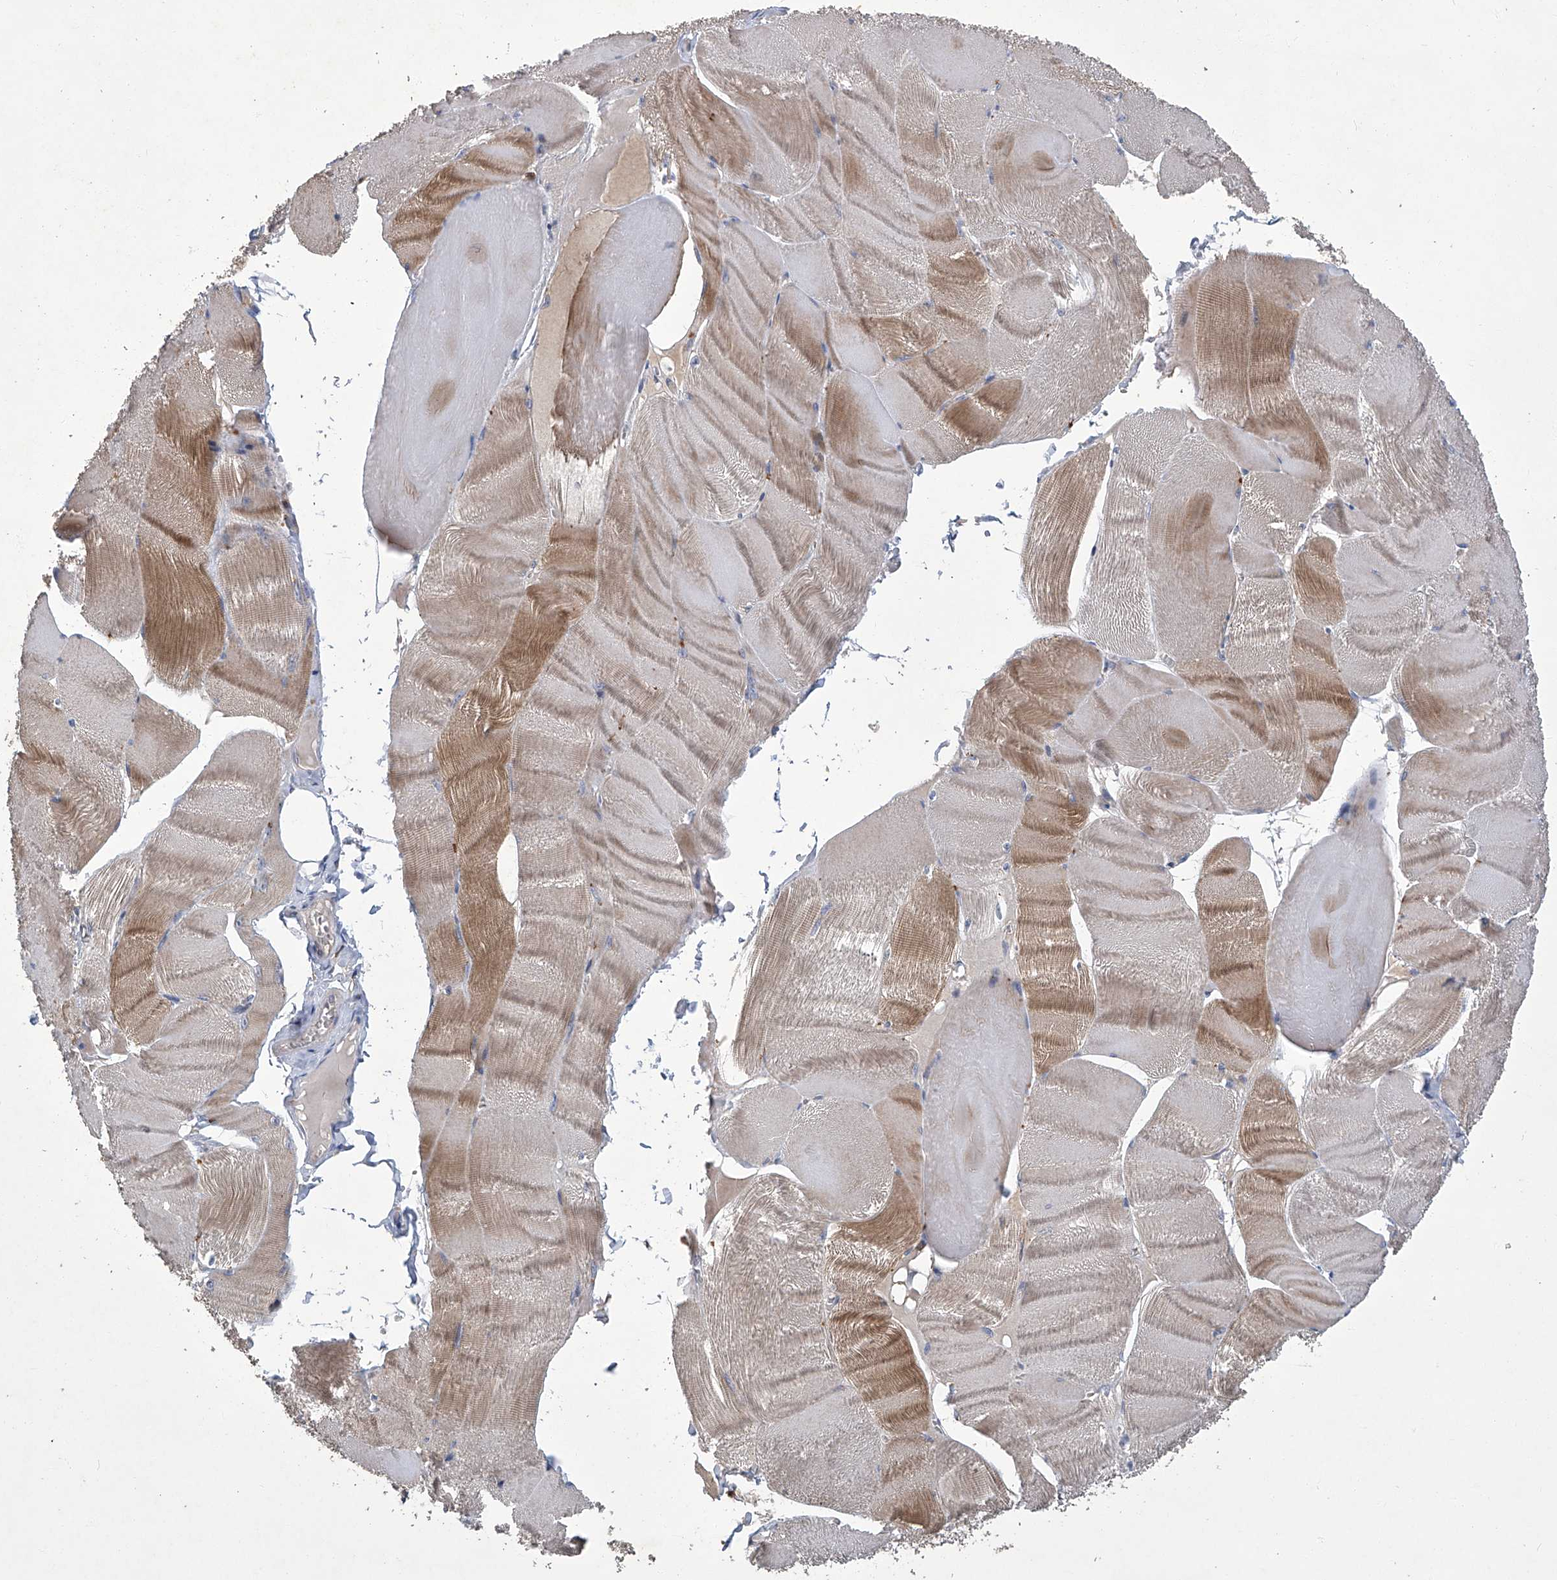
{"staining": {"intensity": "moderate", "quantity": "25%-75%", "location": "cytoplasmic/membranous"}, "tissue": "skeletal muscle", "cell_type": "Myocytes", "image_type": "normal", "snomed": [{"axis": "morphology", "description": "Normal tissue, NOS"}, {"axis": "morphology", "description": "Basal cell carcinoma"}, {"axis": "topography", "description": "Skeletal muscle"}], "caption": "Immunohistochemistry (IHC) (DAB) staining of normal skeletal muscle exhibits moderate cytoplasmic/membranous protein staining in approximately 25%-75% of myocytes.", "gene": "TNFRSF13B", "patient": {"sex": "female", "age": 64}}